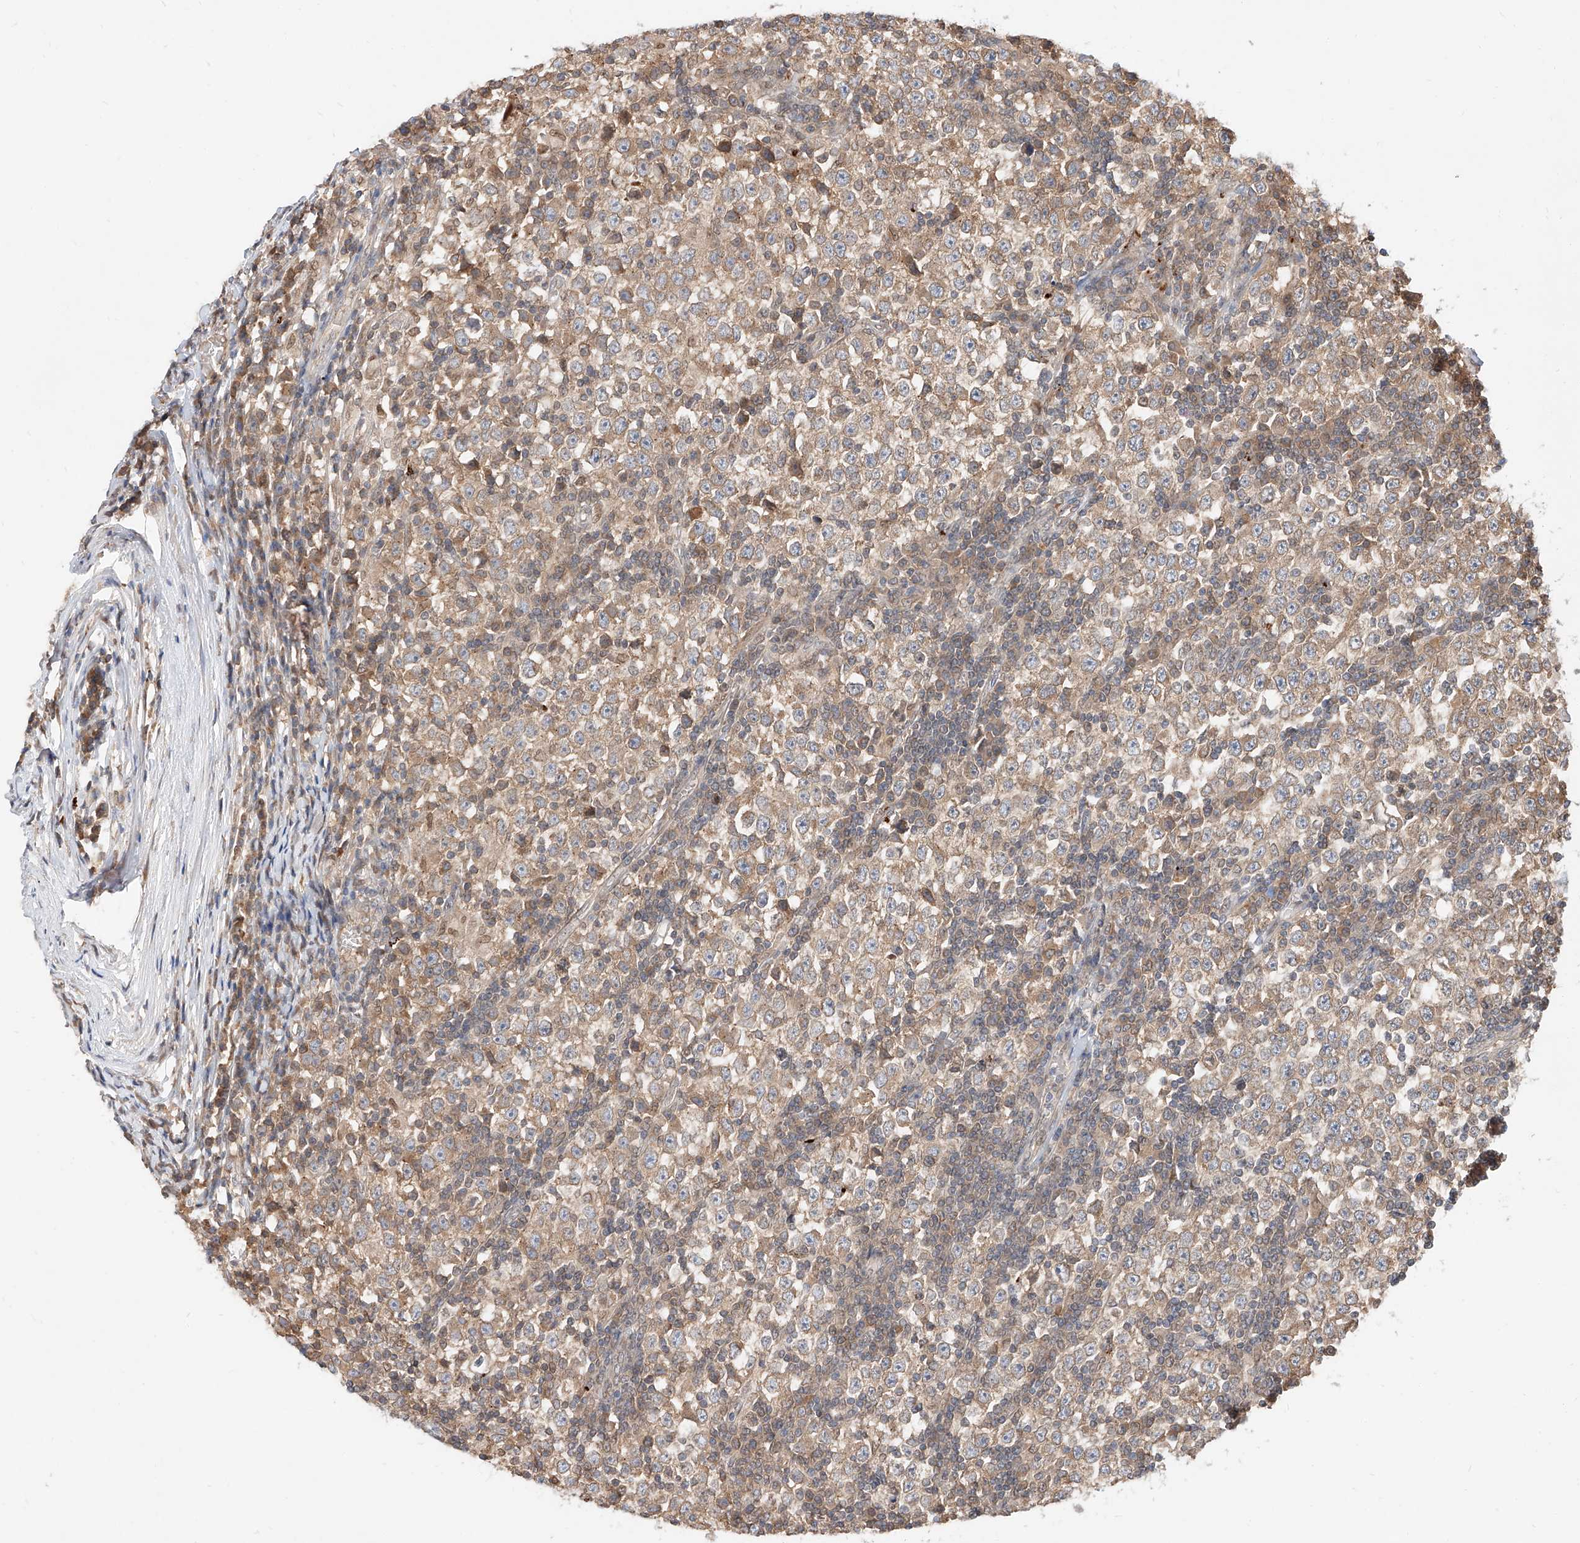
{"staining": {"intensity": "moderate", "quantity": ">75%", "location": "cytoplasmic/membranous"}, "tissue": "testis cancer", "cell_type": "Tumor cells", "image_type": "cancer", "snomed": [{"axis": "morphology", "description": "Seminoma, NOS"}, {"axis": "topography", "description": "Testis"}], "caption": "Human testis cancer (seminoma) stained for a protein (brown) demonstrates moderate cytoplasmic/membranous positive staining in about >75% of tumor cells.", "gene": "DIRAS3", "patient": {"sex": "male", "age": 65}}